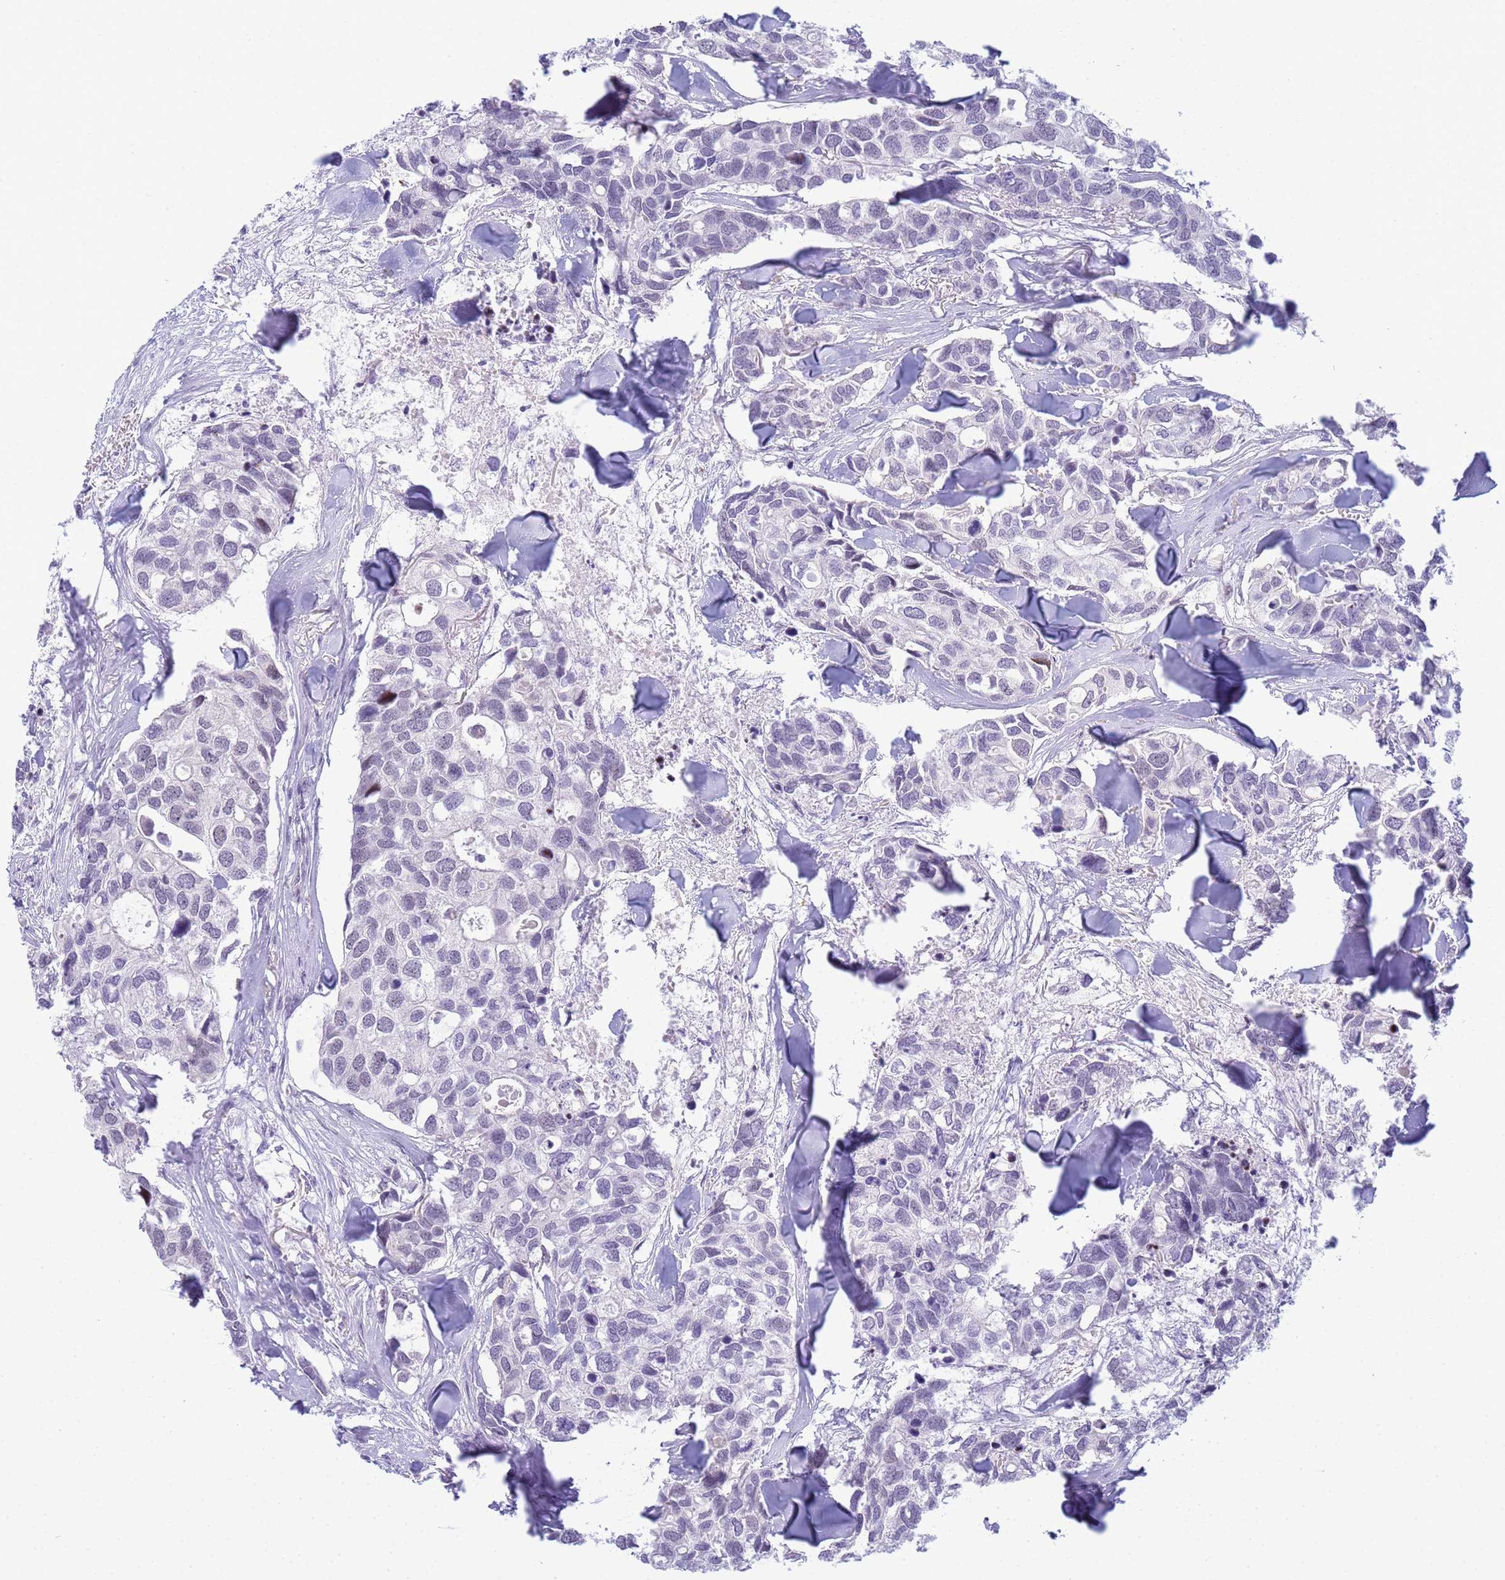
{"staining": {"intensity": "negative", "quantity": "none", "location": "none"}, "tissue": "breast cancer", "cell_type": "Tumor cells", "image_type": "cancer", "snomed": [{"axis": "morphology", "description": "Duct carcinoma"}, {"axis": "topography", "description": "Breast"}], "caption": "Tumor cells show no significant protein expression in breast cancer. (IHC, brightfield microscopy, high magnification).", "gene": "SNX20", "patient": {"sex": "female", "age": 83}}